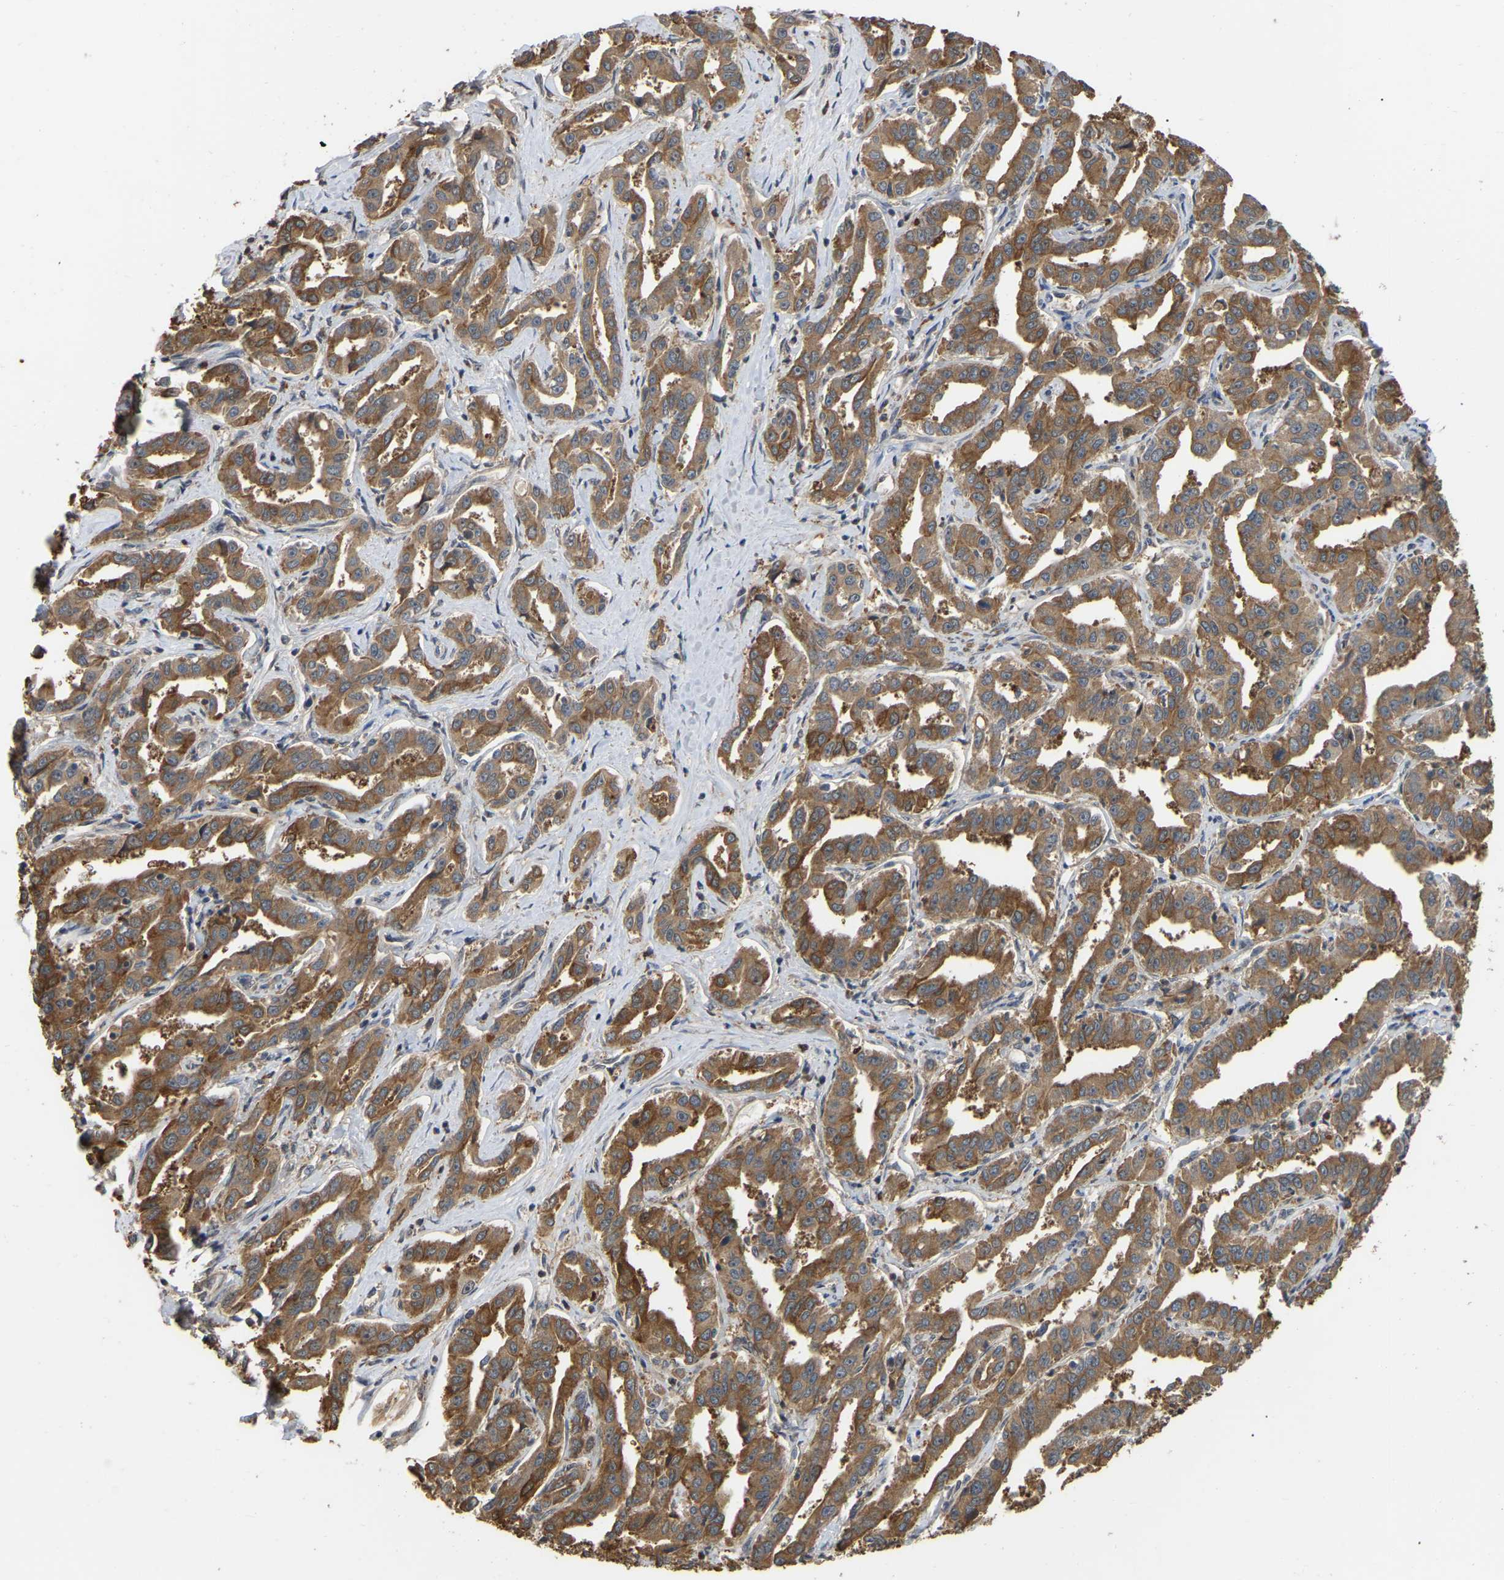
{"staining": {"intensity": "moderate", "quantity": ">75%", "location": "cytoplasmic/membranous"}, "tissue": "liver cancer", "cell_type": "Tumor cells", "image_type": "cancer", "snomed": [{"axis": "morphology", "description": "Cholangiocarcinoma"}, {"axis": "topography", "description": "Liver"}], "caption": "Protein analysis of cholangiocarcinoma (liver) tissue shows moderate cytoplasmic/membranous positivity in about >75% of tumor cells.", "gene": "FAM219A", "patient": {"sex": "male", "age": 59}}